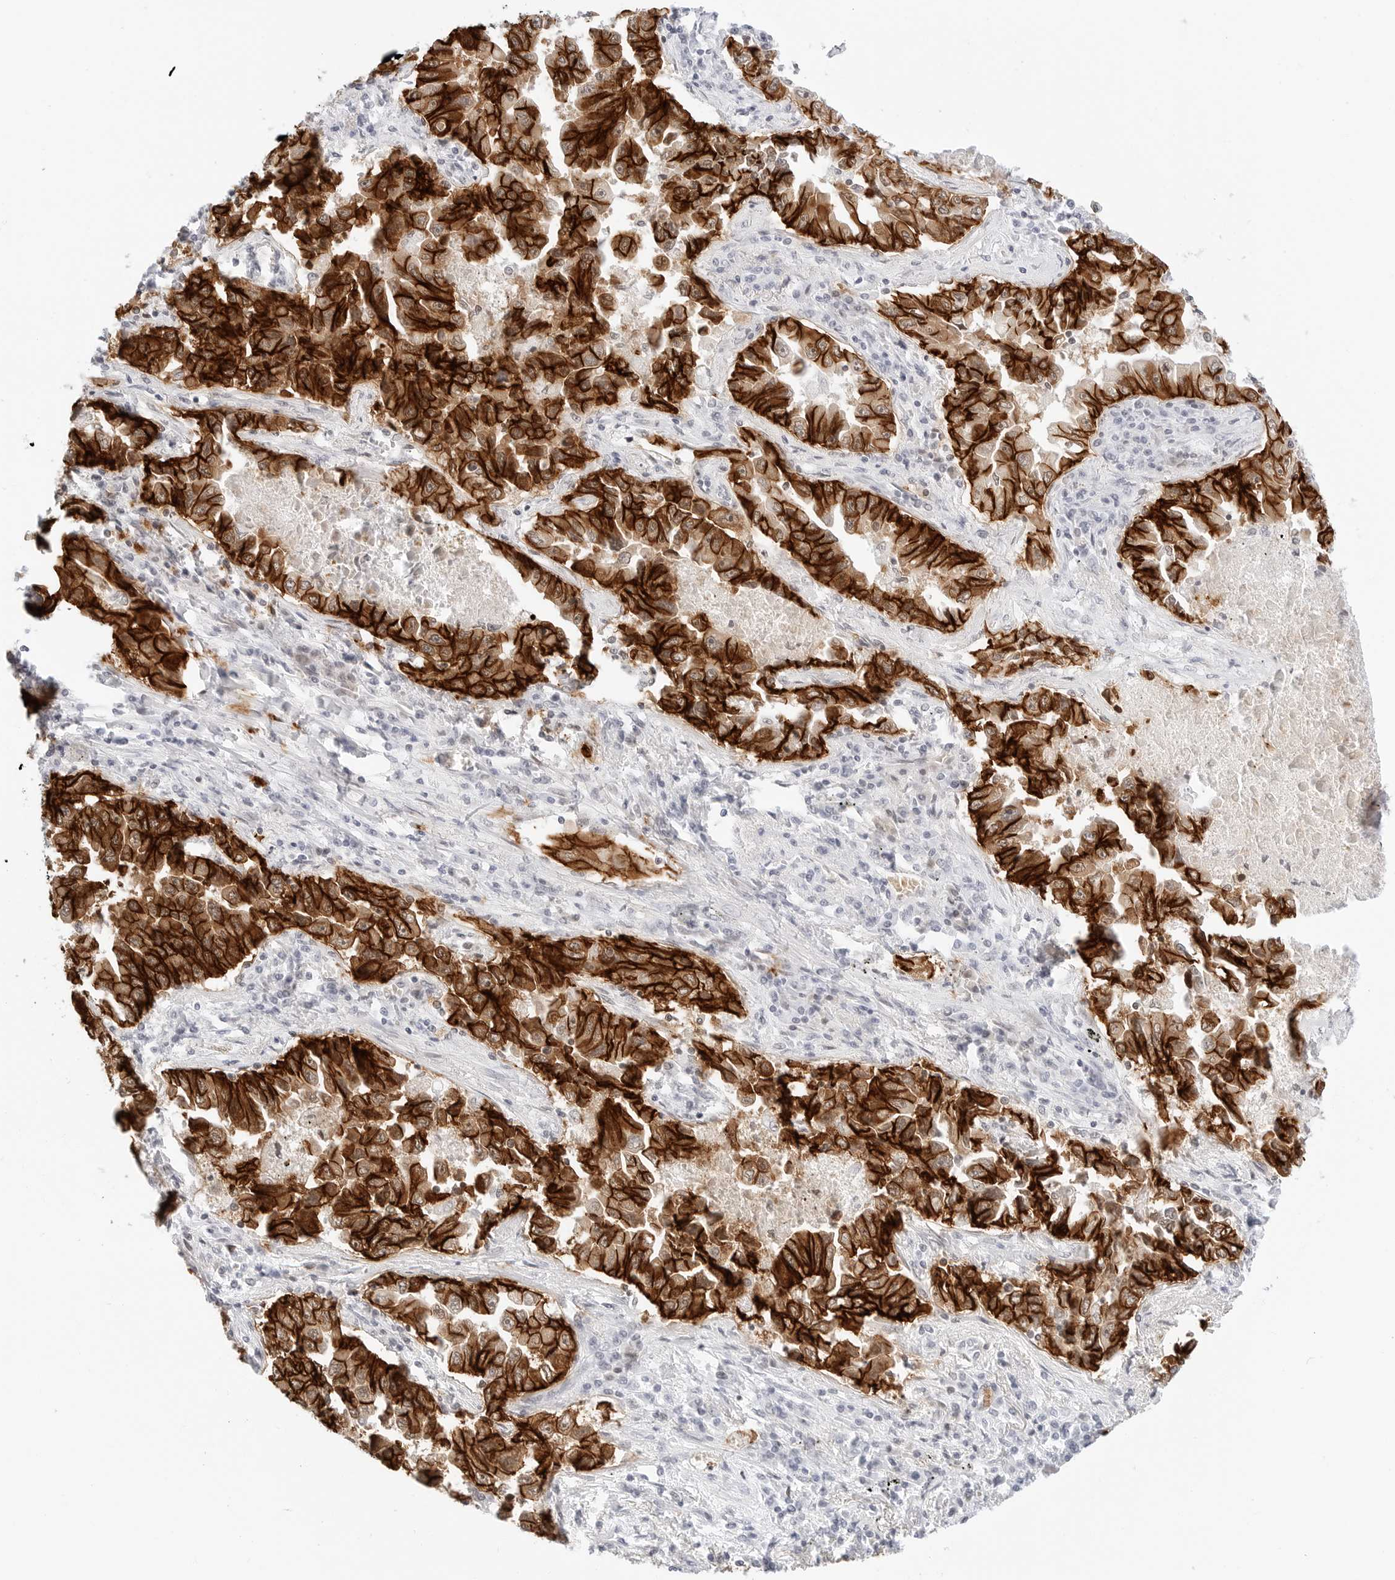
{"staining": {"intensity": "strong", "quantity": ">75%", "location": "cytoplasmic/membranous"}, "tissue": "lung cancer", "cell_type": "Tumor cells", "image_type": "cancer", "snomed": [{"axis": "morphology", "description": "Adenocarcinoma, NOS"}, {"axis": "topography", "description": "Lung"}], "caption": "Immunohistochemistry of adenocarcinoma (lung) exhibits high levels of strong cytoplasmic/membranous expression in about >75% of tumor cells.", "gene": "CDH1", "patient": {"sex": "female", "age": 51}}